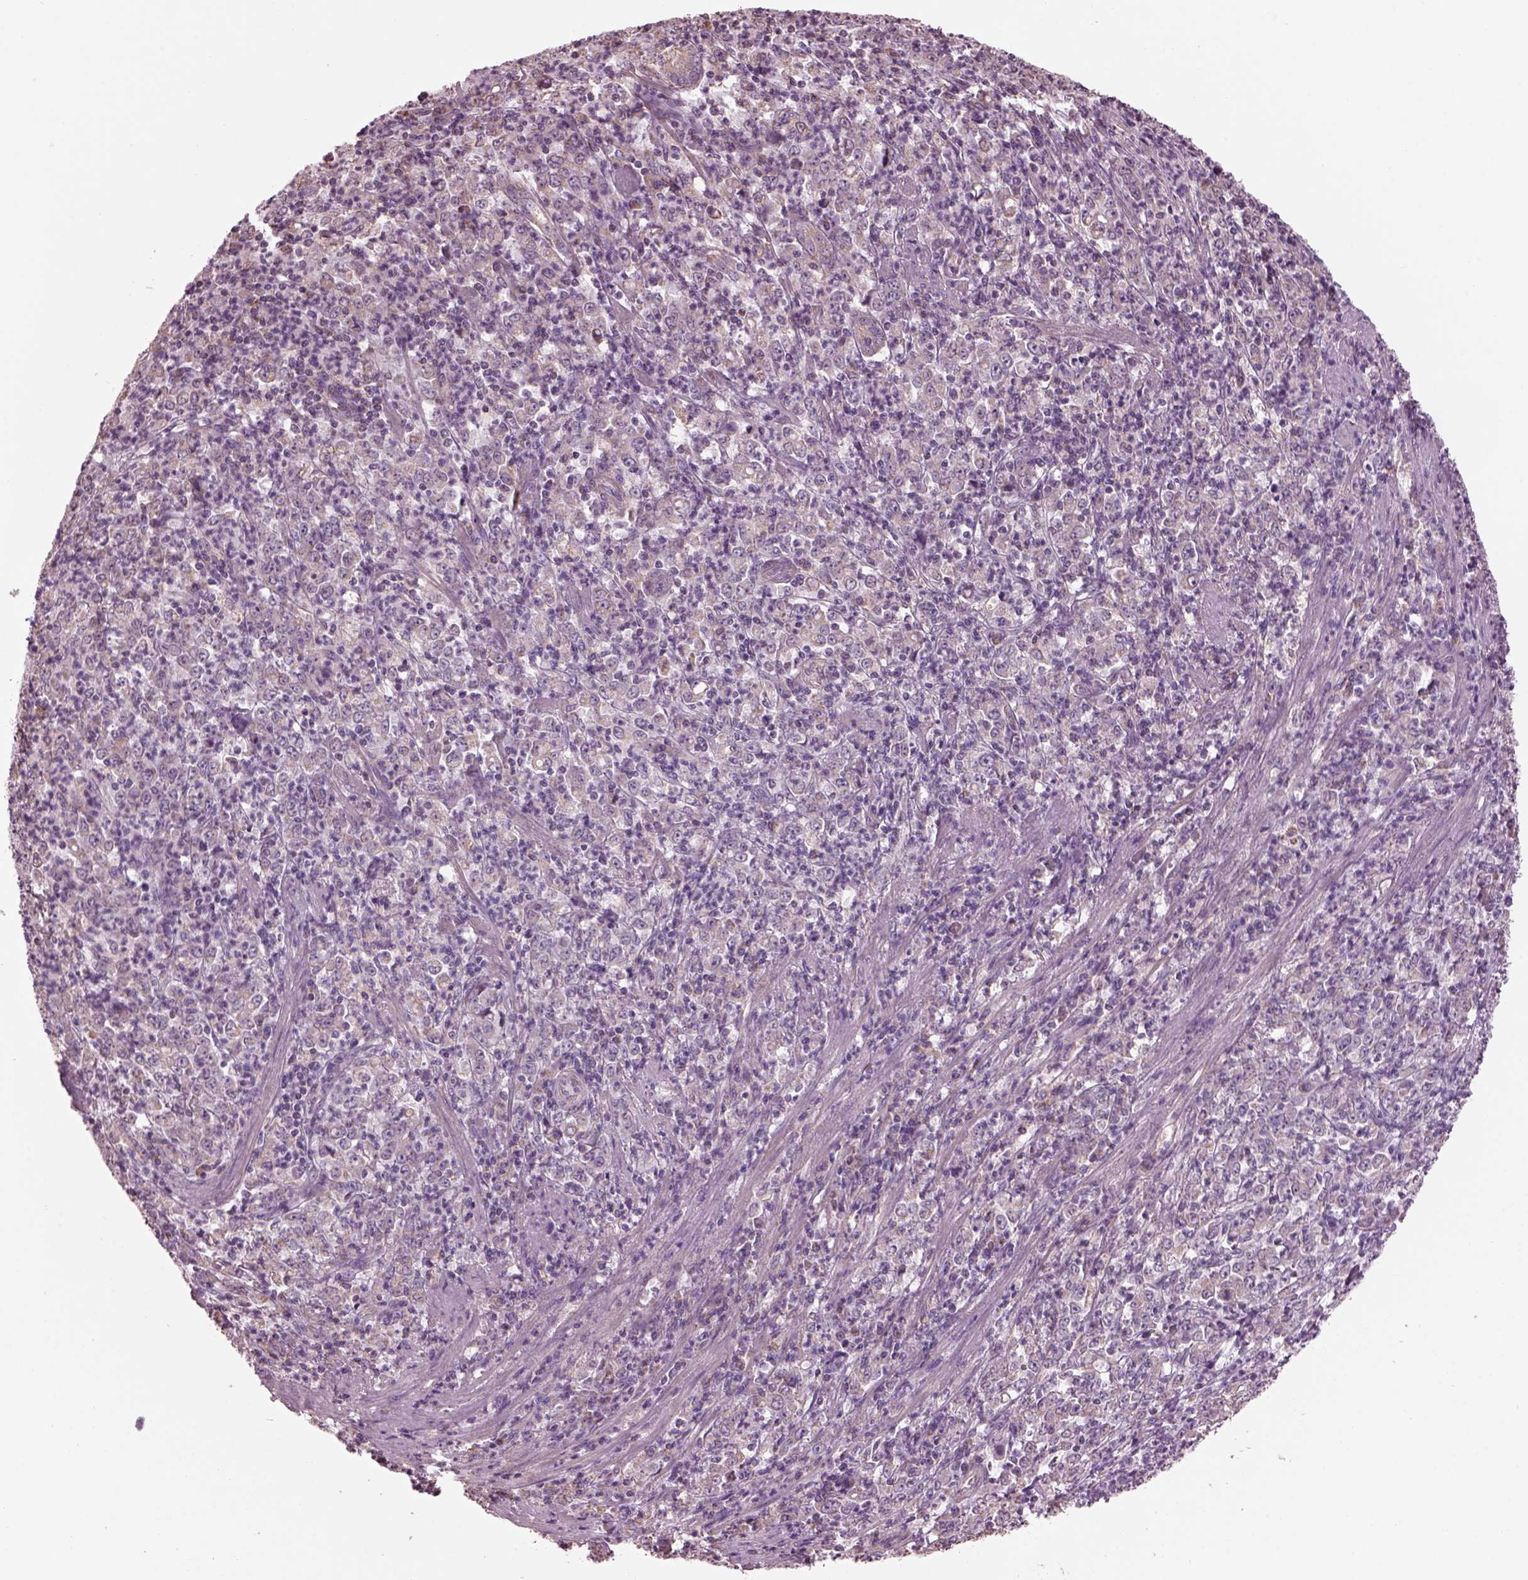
{"staining": {"intensity": "weak", "quantity": "<25%", "location": "cytoplasmic/membranous"}, "tissue": "stomach cancer", "cell_type": "Tumor cells", "image_type": "cancer", "snomed": [{"axis": "morphology", "description": "Adenocarcinoma, NOS"}, {"axis": "topography", "description": "Stomach, lower"}], "caption": "Immunohistochemistry (IHC) of human stomach cancer exhibits no positivity in tumor cells.", "gene": "SPATA7", "patient": {"sex": "female", "age": 71}}